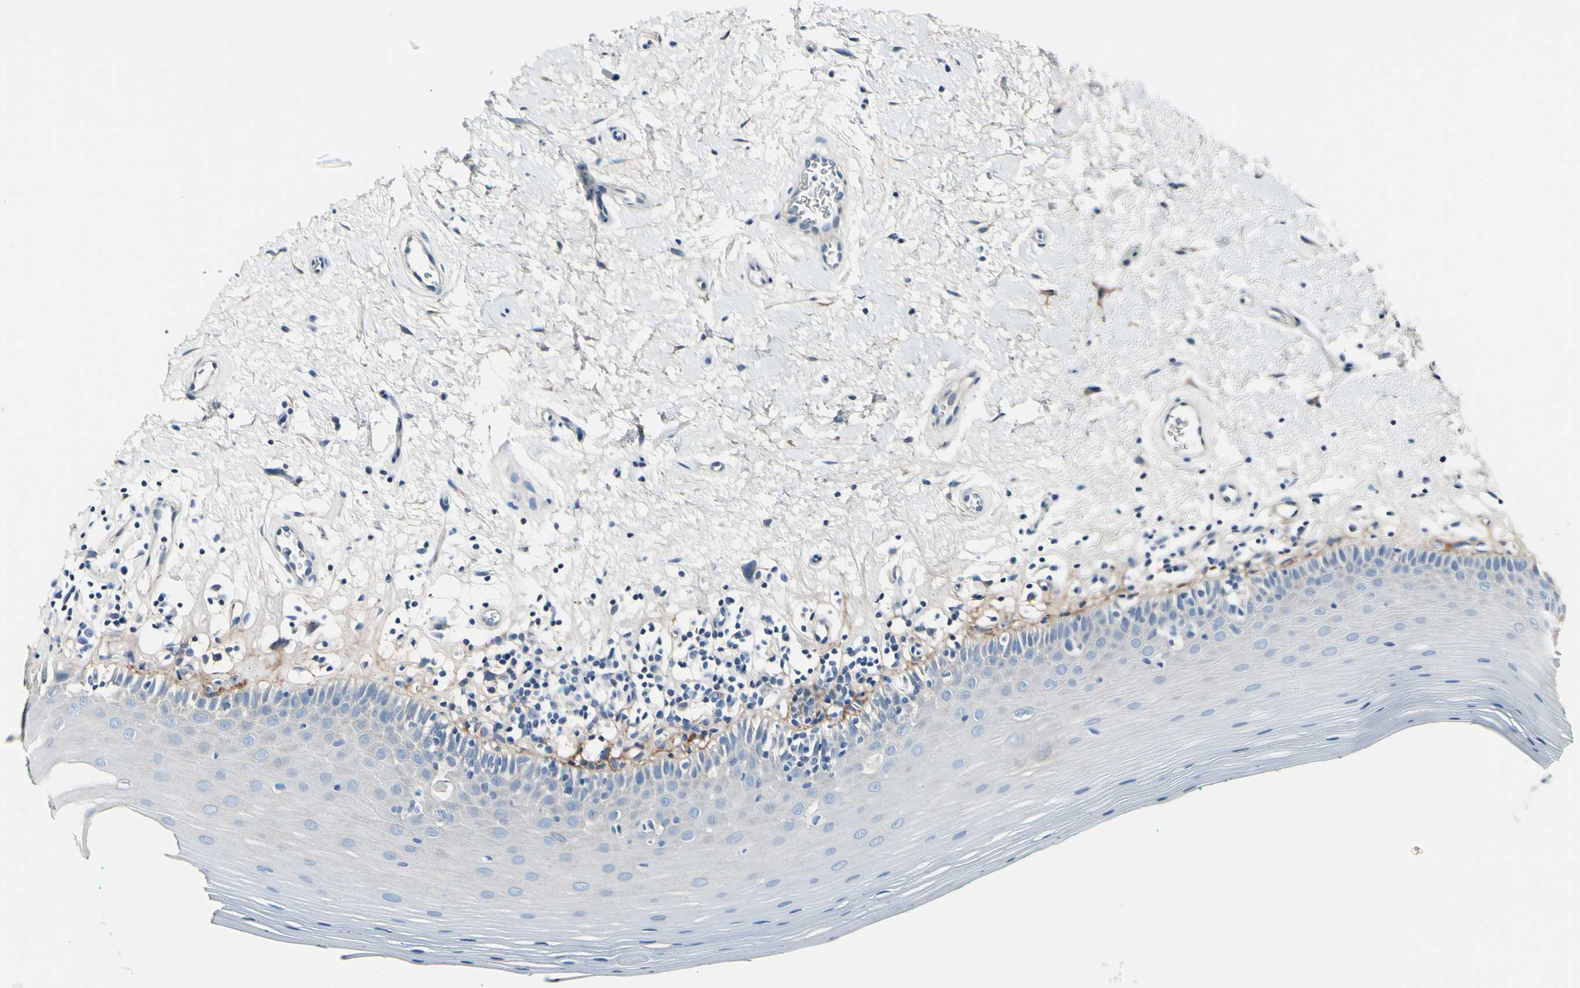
{"staining": {"intensity": "negative", "quantity": "none", "location": "none"}, "tissue": "oral mucosa", "cell_type": "Squamous epithelial cells", "image_type": "normal", "snomed": [{"axis": "morphology", "description": "Normal tissue, NOS"}, {"axis": "topography", "description": "Skeletal muscle"}, {"axis": "topography", "description": "Oral tissue"}], "caption": "IHC photomicrograph of unremarkable oral mucosa stained for a protein (brown), which exhibits no positivity in squamous epithelial cells. (Stains: DAB (3,3'-diaminobenzidine) immunohistochemistry with hematoxylin counter stain, Microscopy: brightfield microscopy at high magnification).", "gene": "COL6A3", "patient": {"sex": "male", "age": 58}}